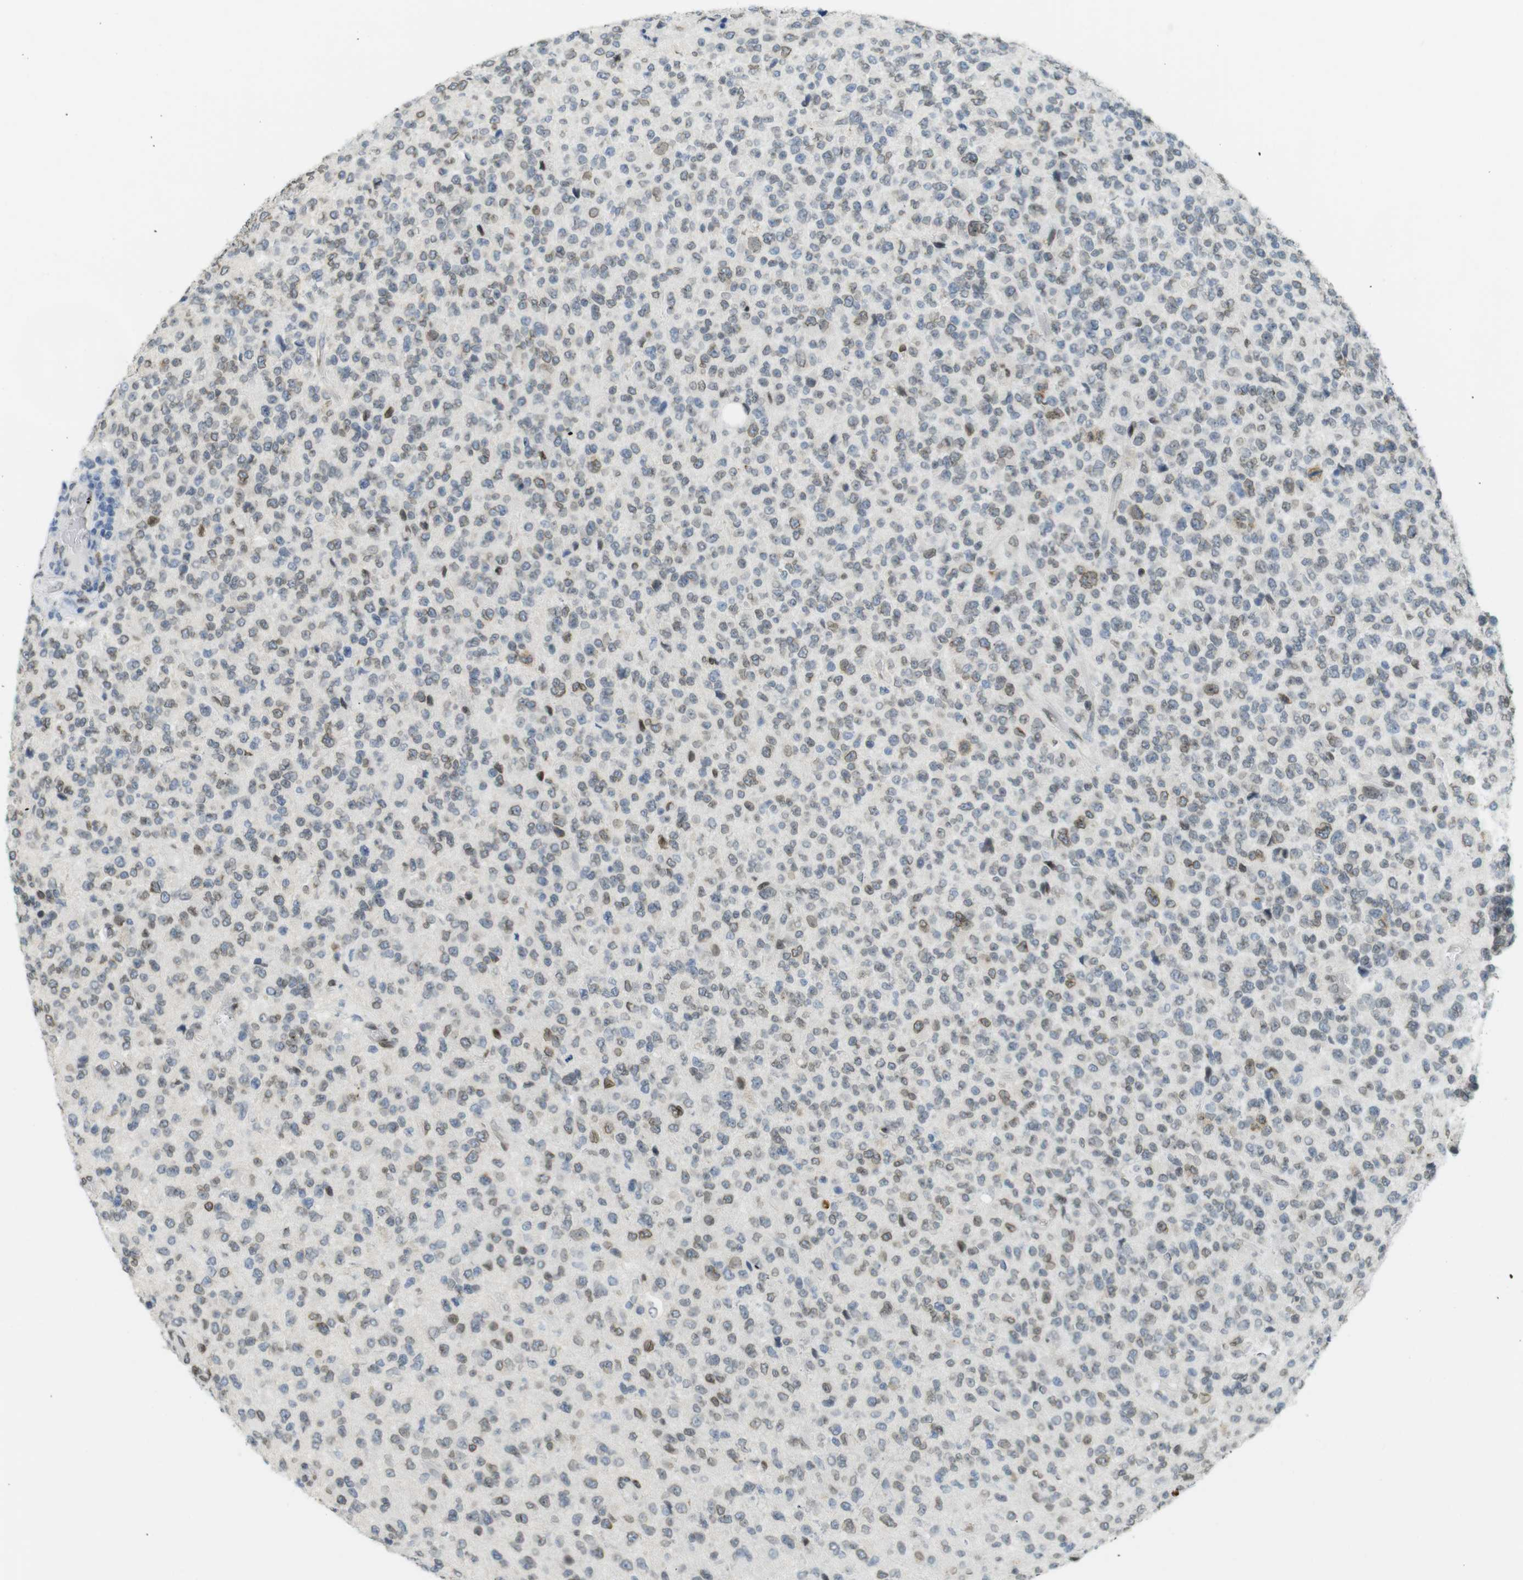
{"staining": {"intensity": "weak", "quantity": ">75%", "location": "cytoplasmic/membranous,nuclear"}, "tissue": "glioma", "cell_type": "Tumor cells", "image_type": "cancer", "snomed": [{"axis": "morphology", "description": "Glioma, malignant, High grade"}, {"axis": "topography", "description": "pancreas cauda"}], "caption": "Immunohistochemical staining of malignant glioma (high-grade) exhibits low levels of weak cytoplasmic/membranous and nuclear staining in approximately >75% of tumor cells. (DAB (3,3'-diaminobenzidine) IHC, brown staining for protein, blue staining for nuclei).", "gene": "ARL6IP6", "patient": {"sex": "male", "age": 60}}